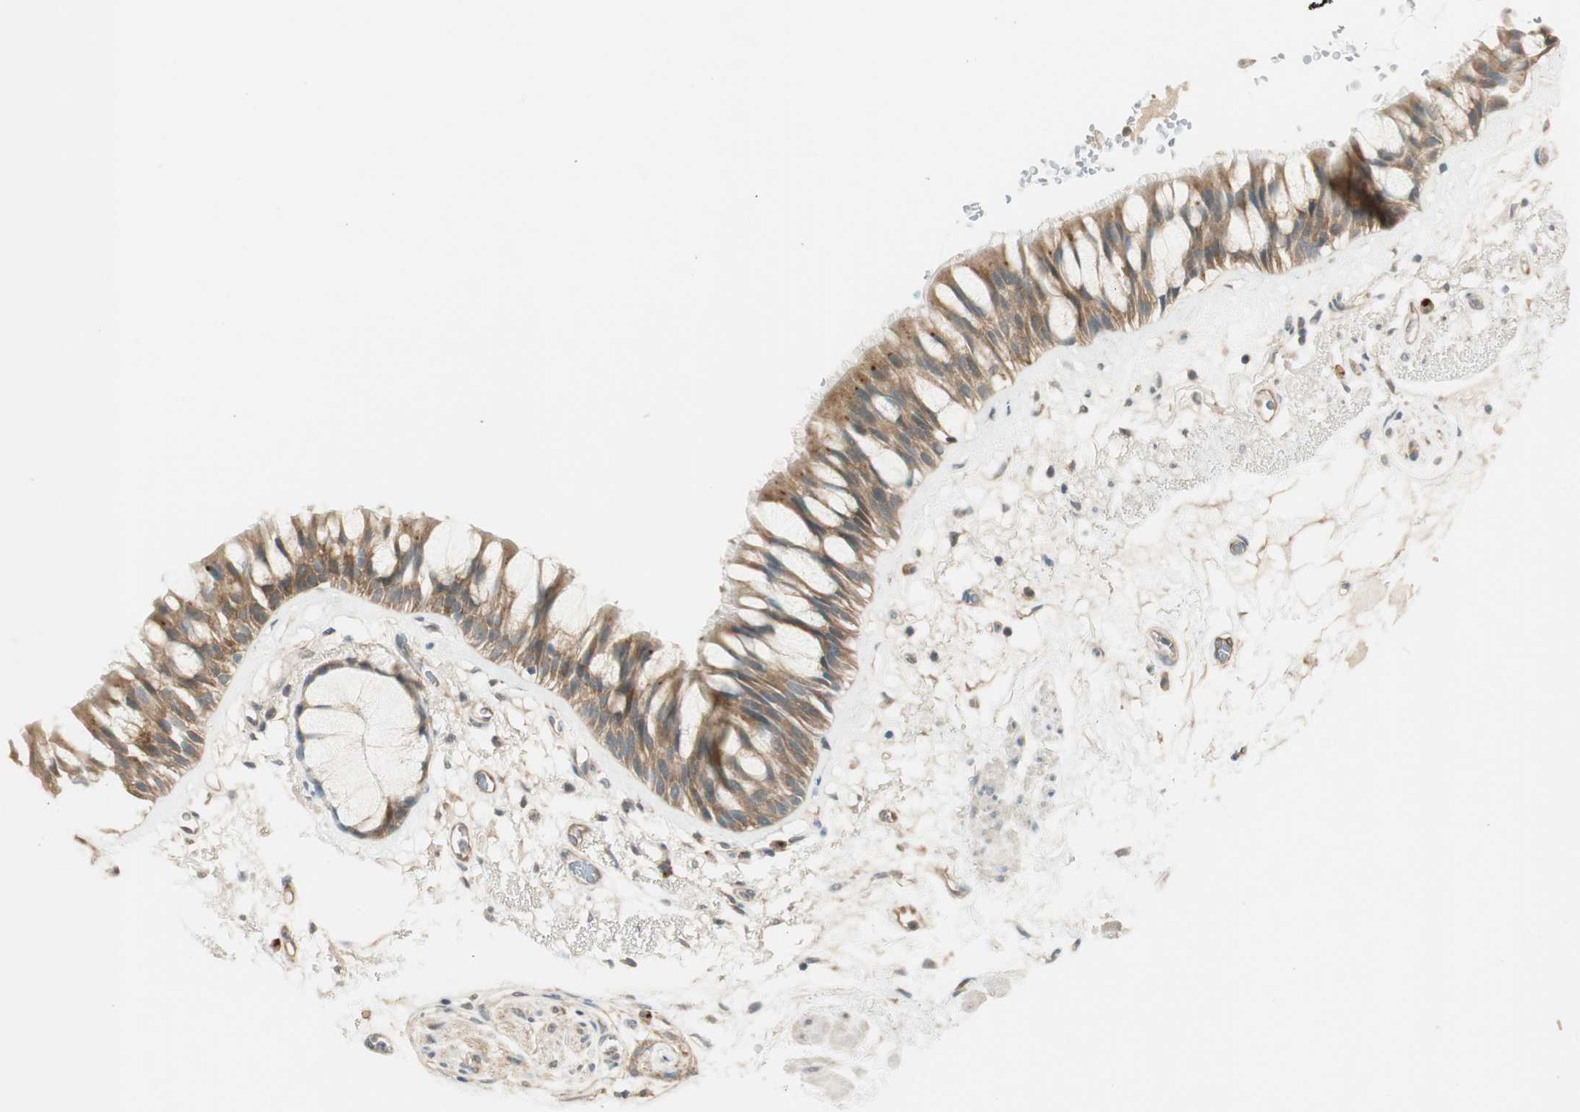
{"staining": {"intensity": "moderate", "quantity": ">75%", "location": "cytoplasmic/membranous"}, "tissue": "bronchus", "cell_type": "Respiratory epithelial cells", "image_type": "normal", "snomed": [{"axis": "morphology", "description": "Normal tissue, NOS"}, {"axis": "topography", "description": "Bronchus"}], "caption": "There is medium levels of moderate cytoplasmic/membranous positivity in respiratory epithelial cells of benign bronchus, as demonstrated by immunohistochemical staining (brown color).", "gene": "PSMD8", "patient": {"sex": "male", "age": 66}}